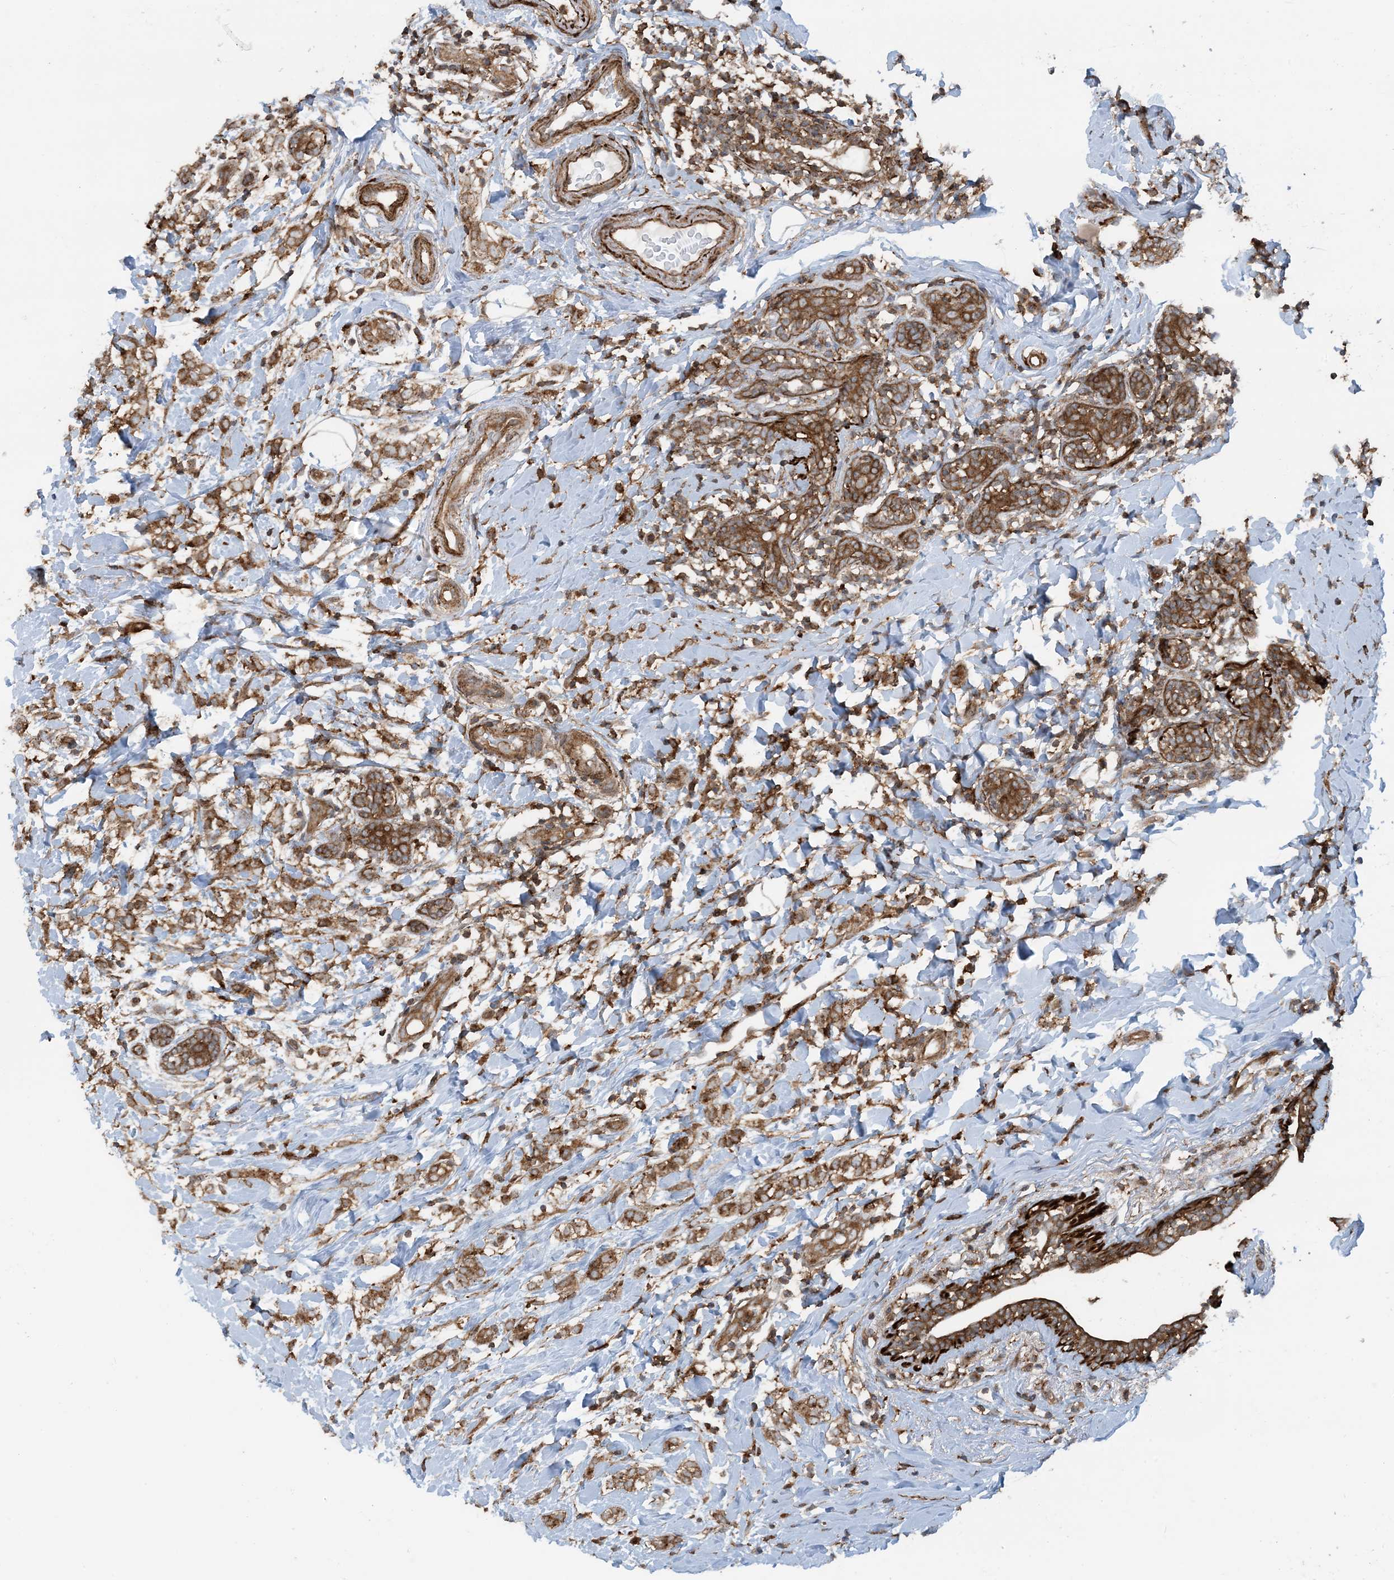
{"staining": {"intensity": "moderate", "quantity": ">75%", "location": "cytoplasmic/membranous"}, "tissue": "breast cancer", "cell_type": "Tumor cells", "image_type": "cancer", "snomed": [{"axis": "morphology", "description": "Normal tissue, NOS"}, {"axis": "morphology", "description": "Lobular carcinoma"}, {"axis": "topography", "description": "Breast"}], "caption": "Protein staining reveals moderate cytoplasmic/membranous positivity in about >75% of tumor cells in breast cancer.", "gene": "STAM2", "patient": {"sex": "female", "age": 47}}